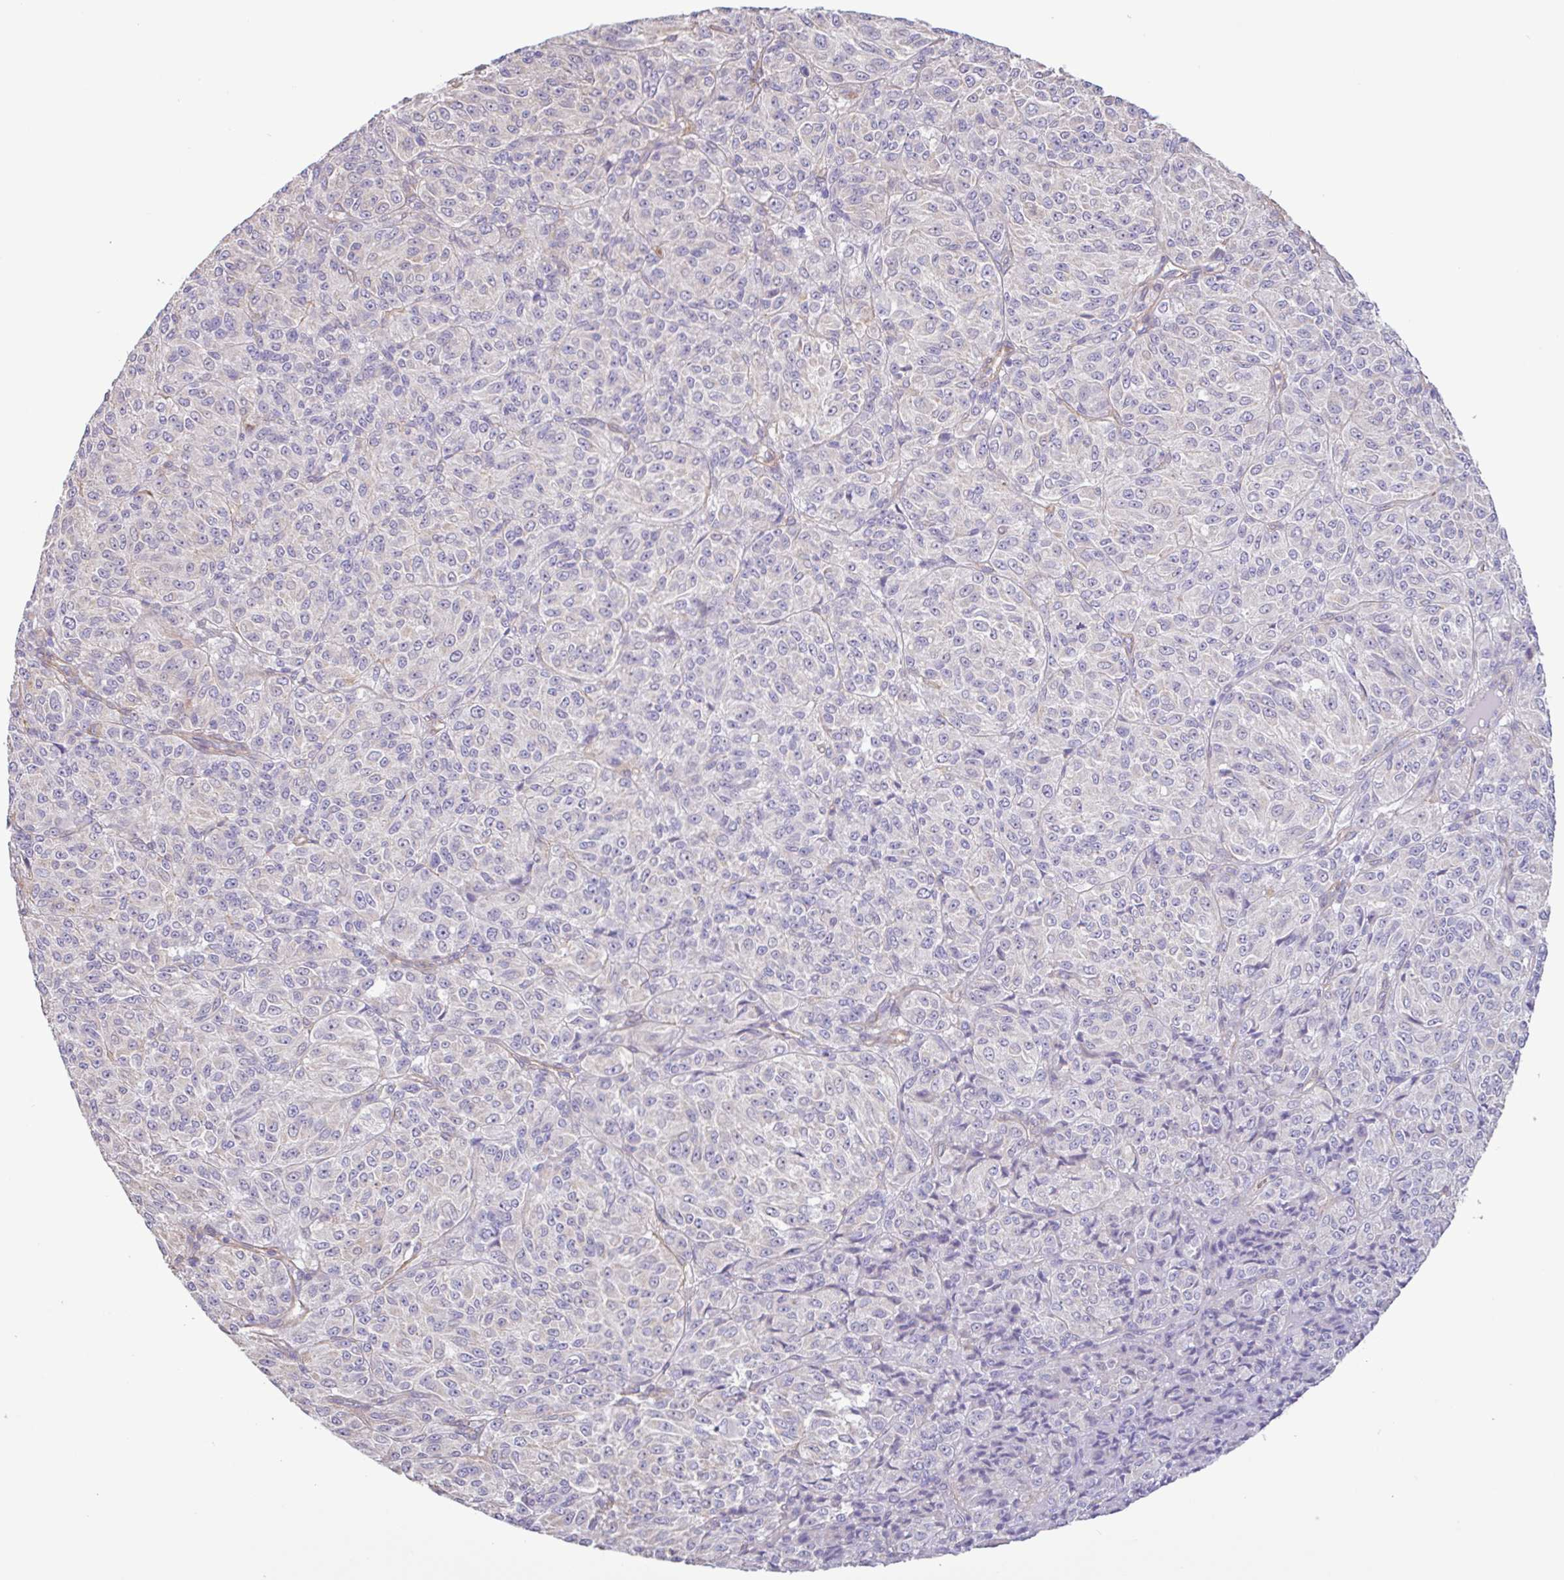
{"staining": {"intensity": "negative", "quantity": "none", "location": "none"}, "tissue": "melanoma", "cell_type": "Tumor cells", "image_type": "cancer", "snomed": [{"axis": "morphology", "description": "Malignant melanoma, Metastatic site"}, {"axis": "topography", "description": "Brain"}], "caption": "Photomicrograph shows no significant protein expression in tumor cells of melanoma.", "gene": "PLCD4", "patient": {"sex": "female", "age": 56}}